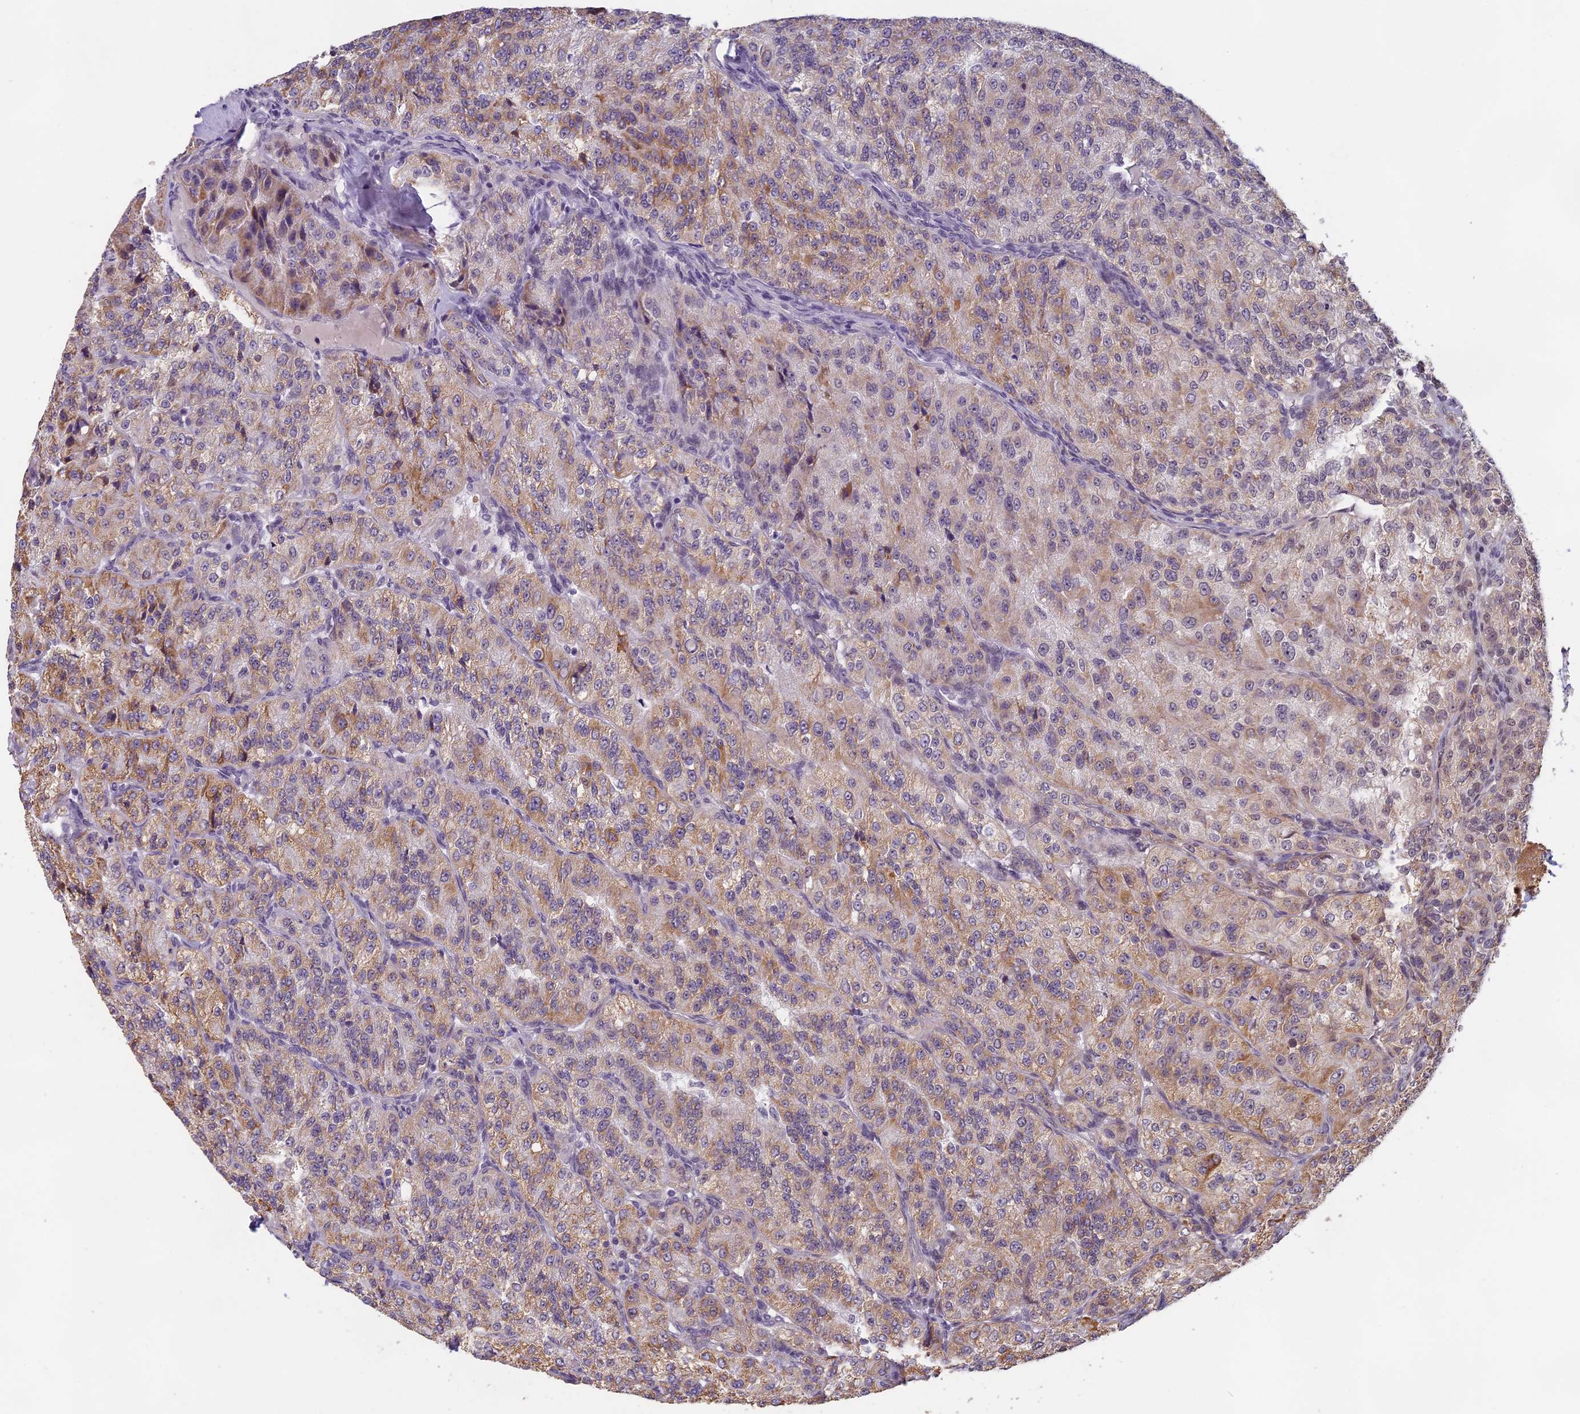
{"staining": {"intensity": "moderate", "quantity": "25%-75%", "location": "cytoplasmic/membranous,nuclear"}, "tissue": "renal cancer", "cell_type": "Tumor cells", "image_type": "cancer", "snomed": [{"axis": "morphology", "description": "Adenocarcinoma, NOS"}, {"axis": "topography", "description": "Kidney"}], "caption": "High-power microscopy captured an immunohistochemistry (IHC) photomicrograph of adenocarcinoma (renal), revealing moderate cytoplasmic/membranous and nuclear staining in approximately 25%-75% of tumor cells.", "gene": "MORF4L1", "patient": {"sex": "female", "age": 63}}